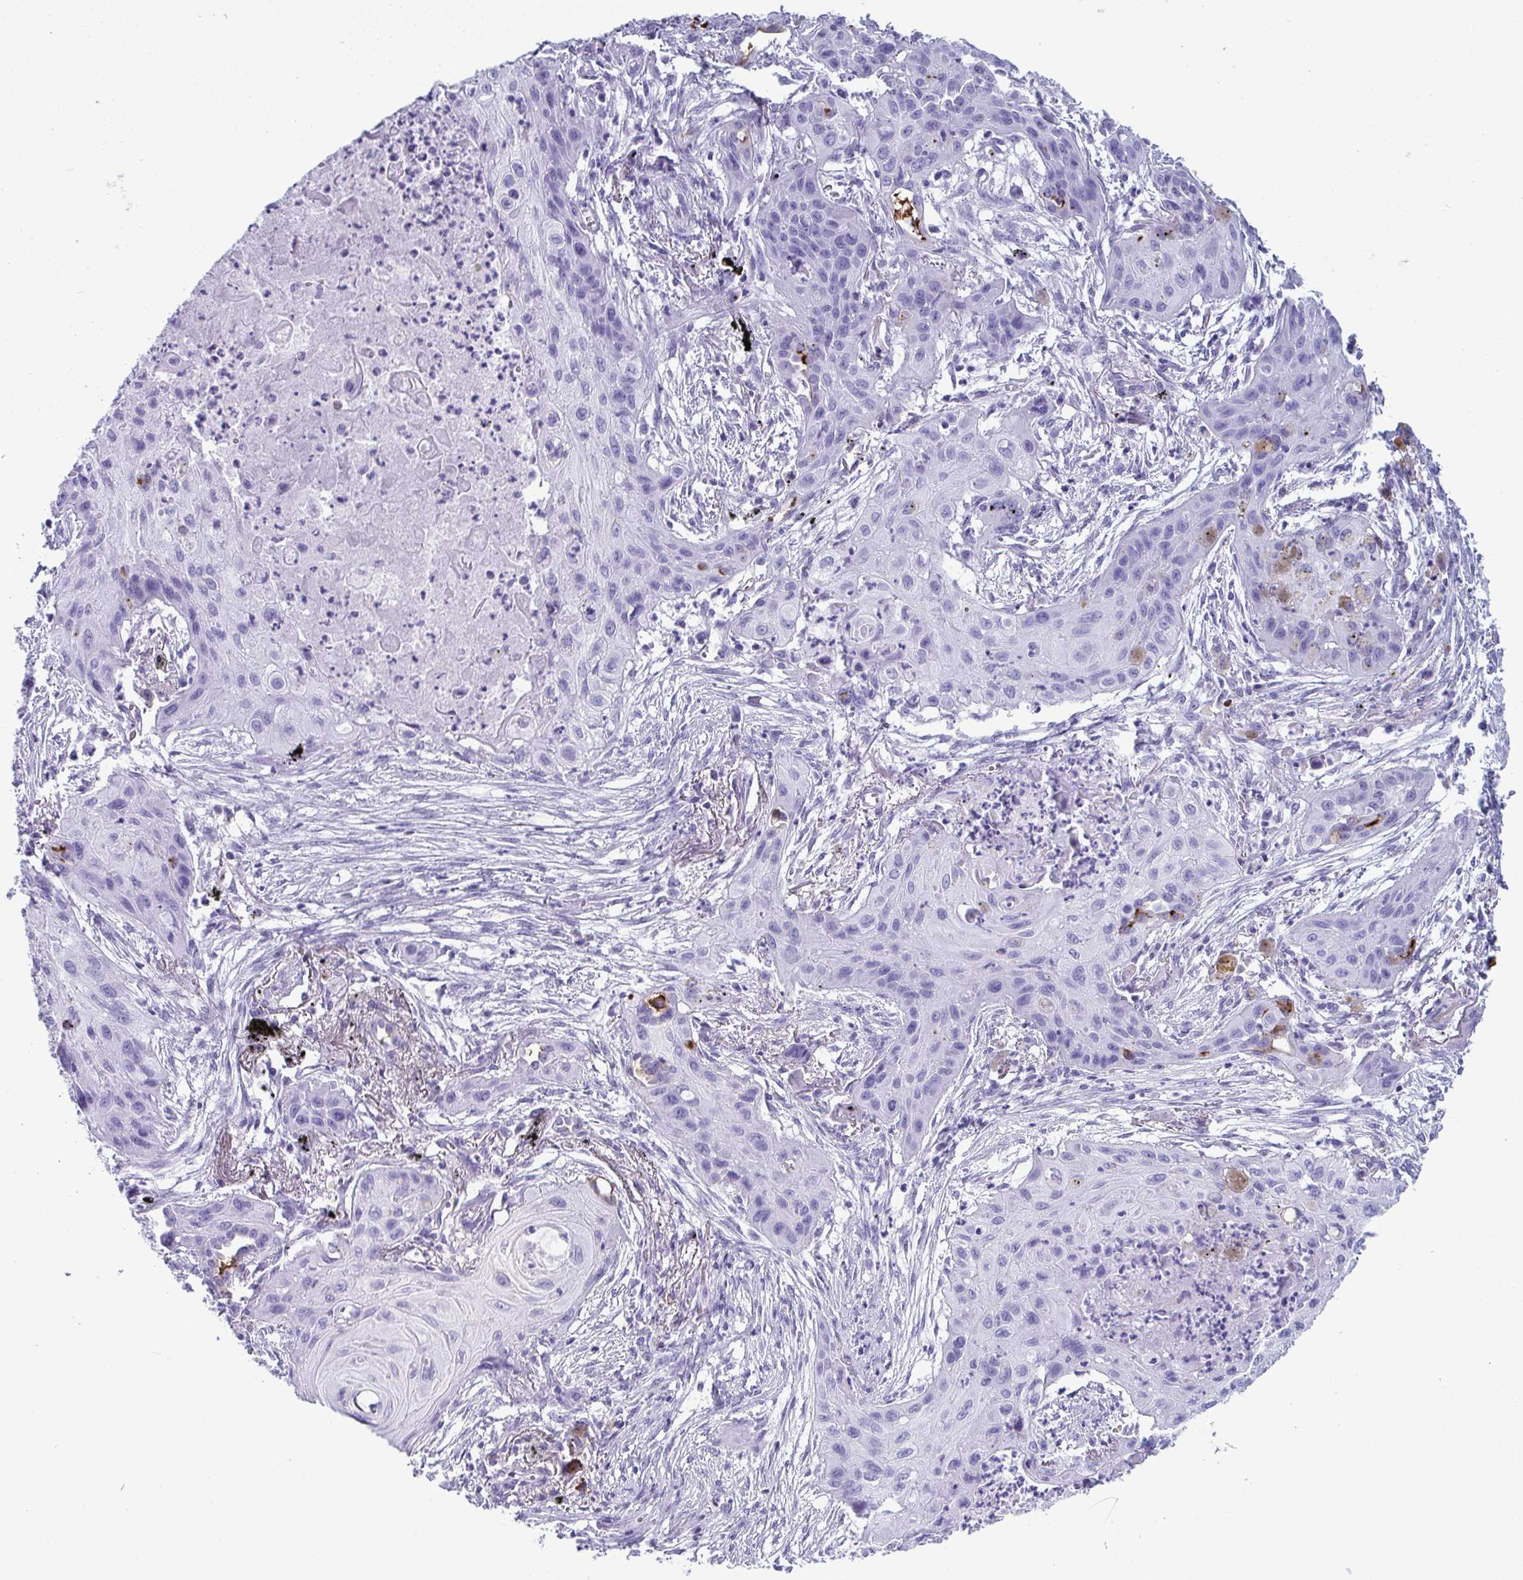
{"staining": {"intensity": "negative", "quantity": "none", "location": "none"}, "tissue": "lung cancer", "cell_type": "Tumor cells", "image_type": "cancer", "snomed": [{"axis": "morphology", "description": "Squamous cell carcinoma, NOS"}, {"axis": "topography", "description": "Lung"}], "caption": "Immunohistochemical staining of lung cancer (squamous cell carcinoma) reveals no significant positivity in tumor cells. (Brightfield microscopy of DAB immunohistochemistry (IHC) at high magnification).", "gene": "JCHAIN", "patient": {"sex": "male", "age": 71}}